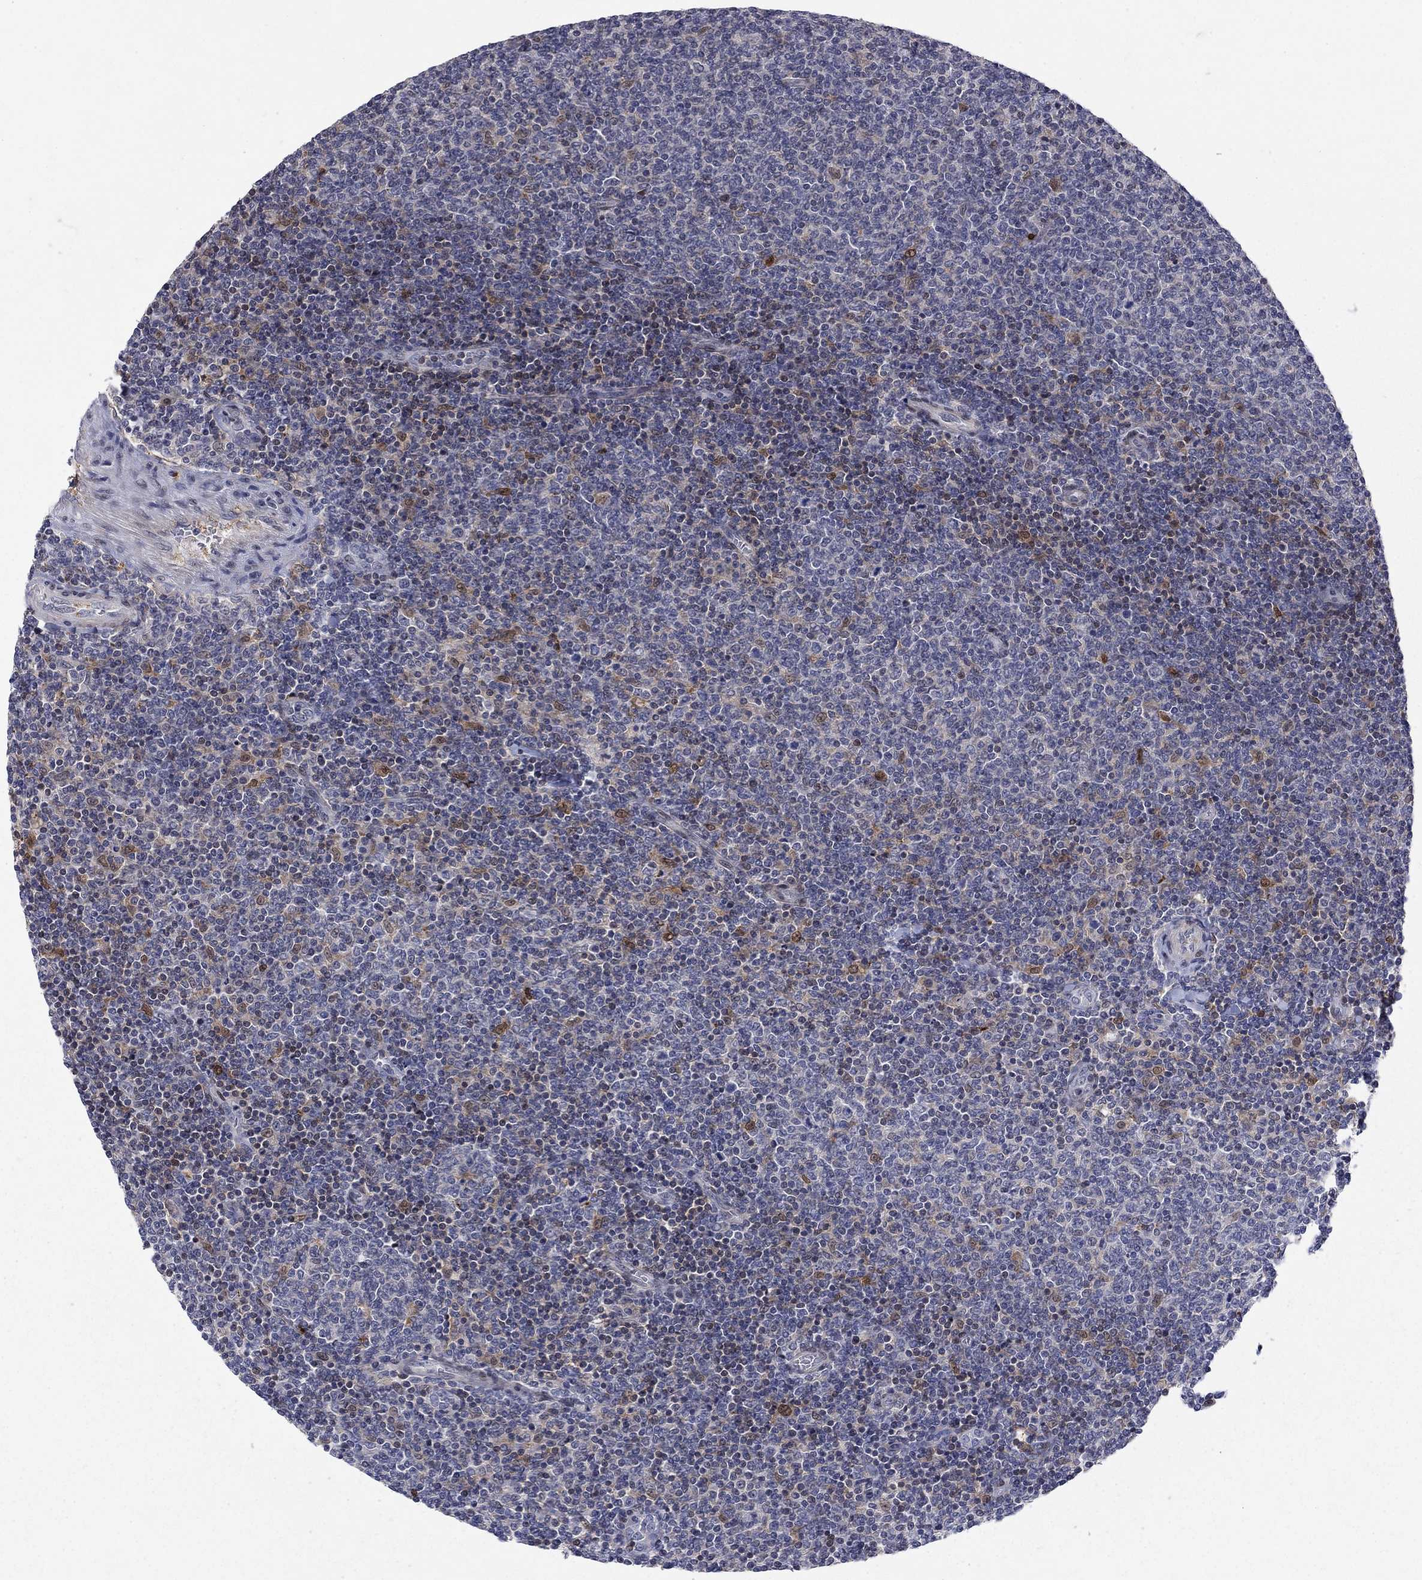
{"staining": {"intensity": "moderate", "quantity": "<25%", "location": "nuclear"}, "tissue": "lymphoma", "cell_type": "Tumor cells", "image_type": "cancer", "snomed": [{"axis": "morphology", "description": "Malignant lymphoma, non-Hodgkin's type, Low grade"}, {"axis": "topography", "description": "Lymph node"}], "caption": "Moderate nuclear expression is present in approximately <25% of tumor cells in malignant lymphoma, non-Hodgkin's type (low-grade).", "gene": "CBR1", "patient": {"sex": "male", "age": 52}}